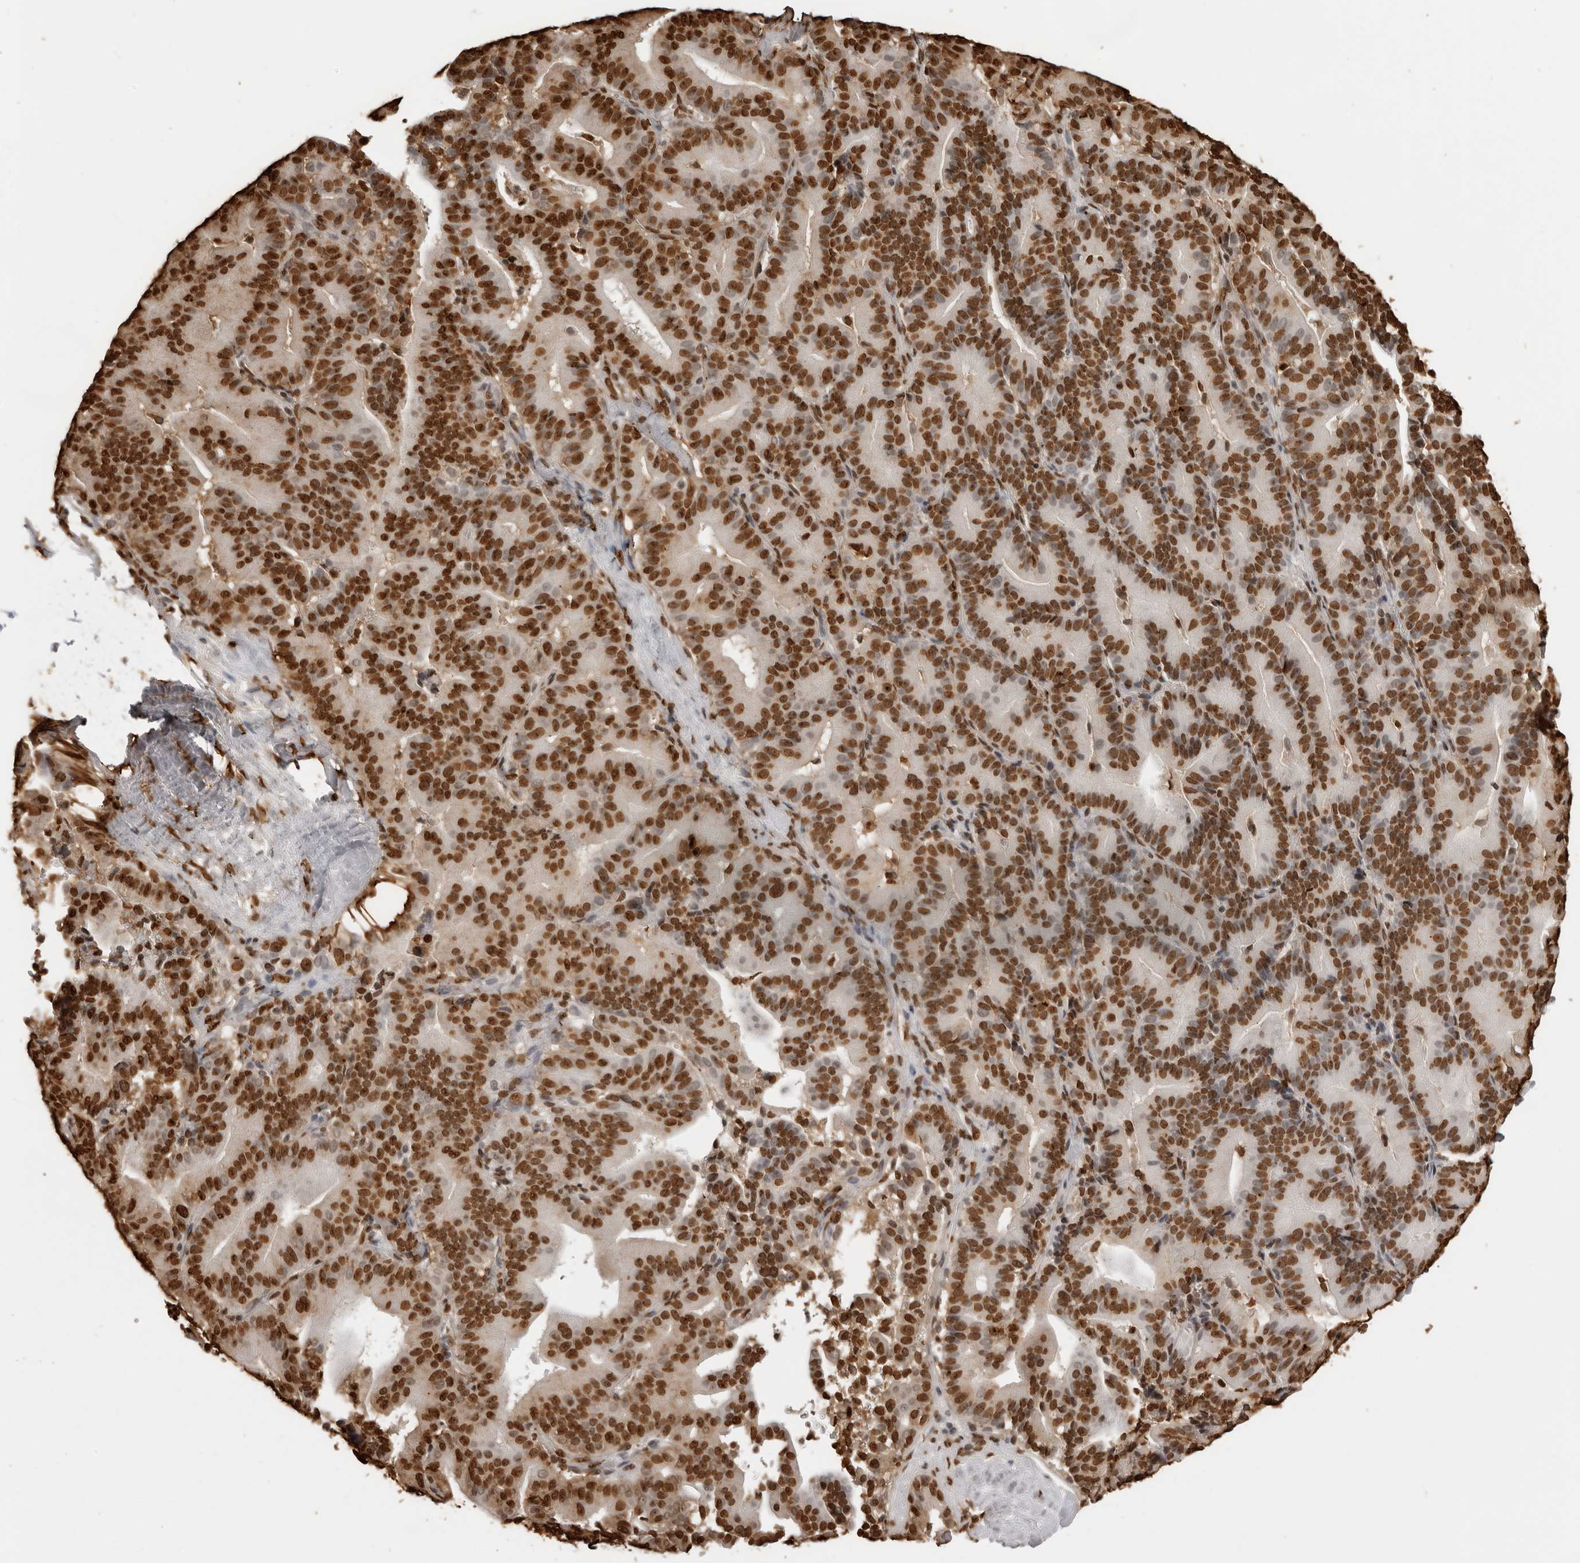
{"staining": {"intensity": "strong", "quantity": ">75%", "location": "nuclear"}, "tissue": "liver cancer", "cell_type": "Tumor cells", "image_type": "cancer", "snomed": [{"axis": "morphology", "description": "Cholangiocarcinoma"}, {"axis": "topography", "description": "Liver"}], "caption": "Liver cholangiocarcinoma stained for a protein demonstrates strong nuclear positivity in tumor cells.", "gene": "ZFP91", "patient": {"sex": "female", "age": 75}}